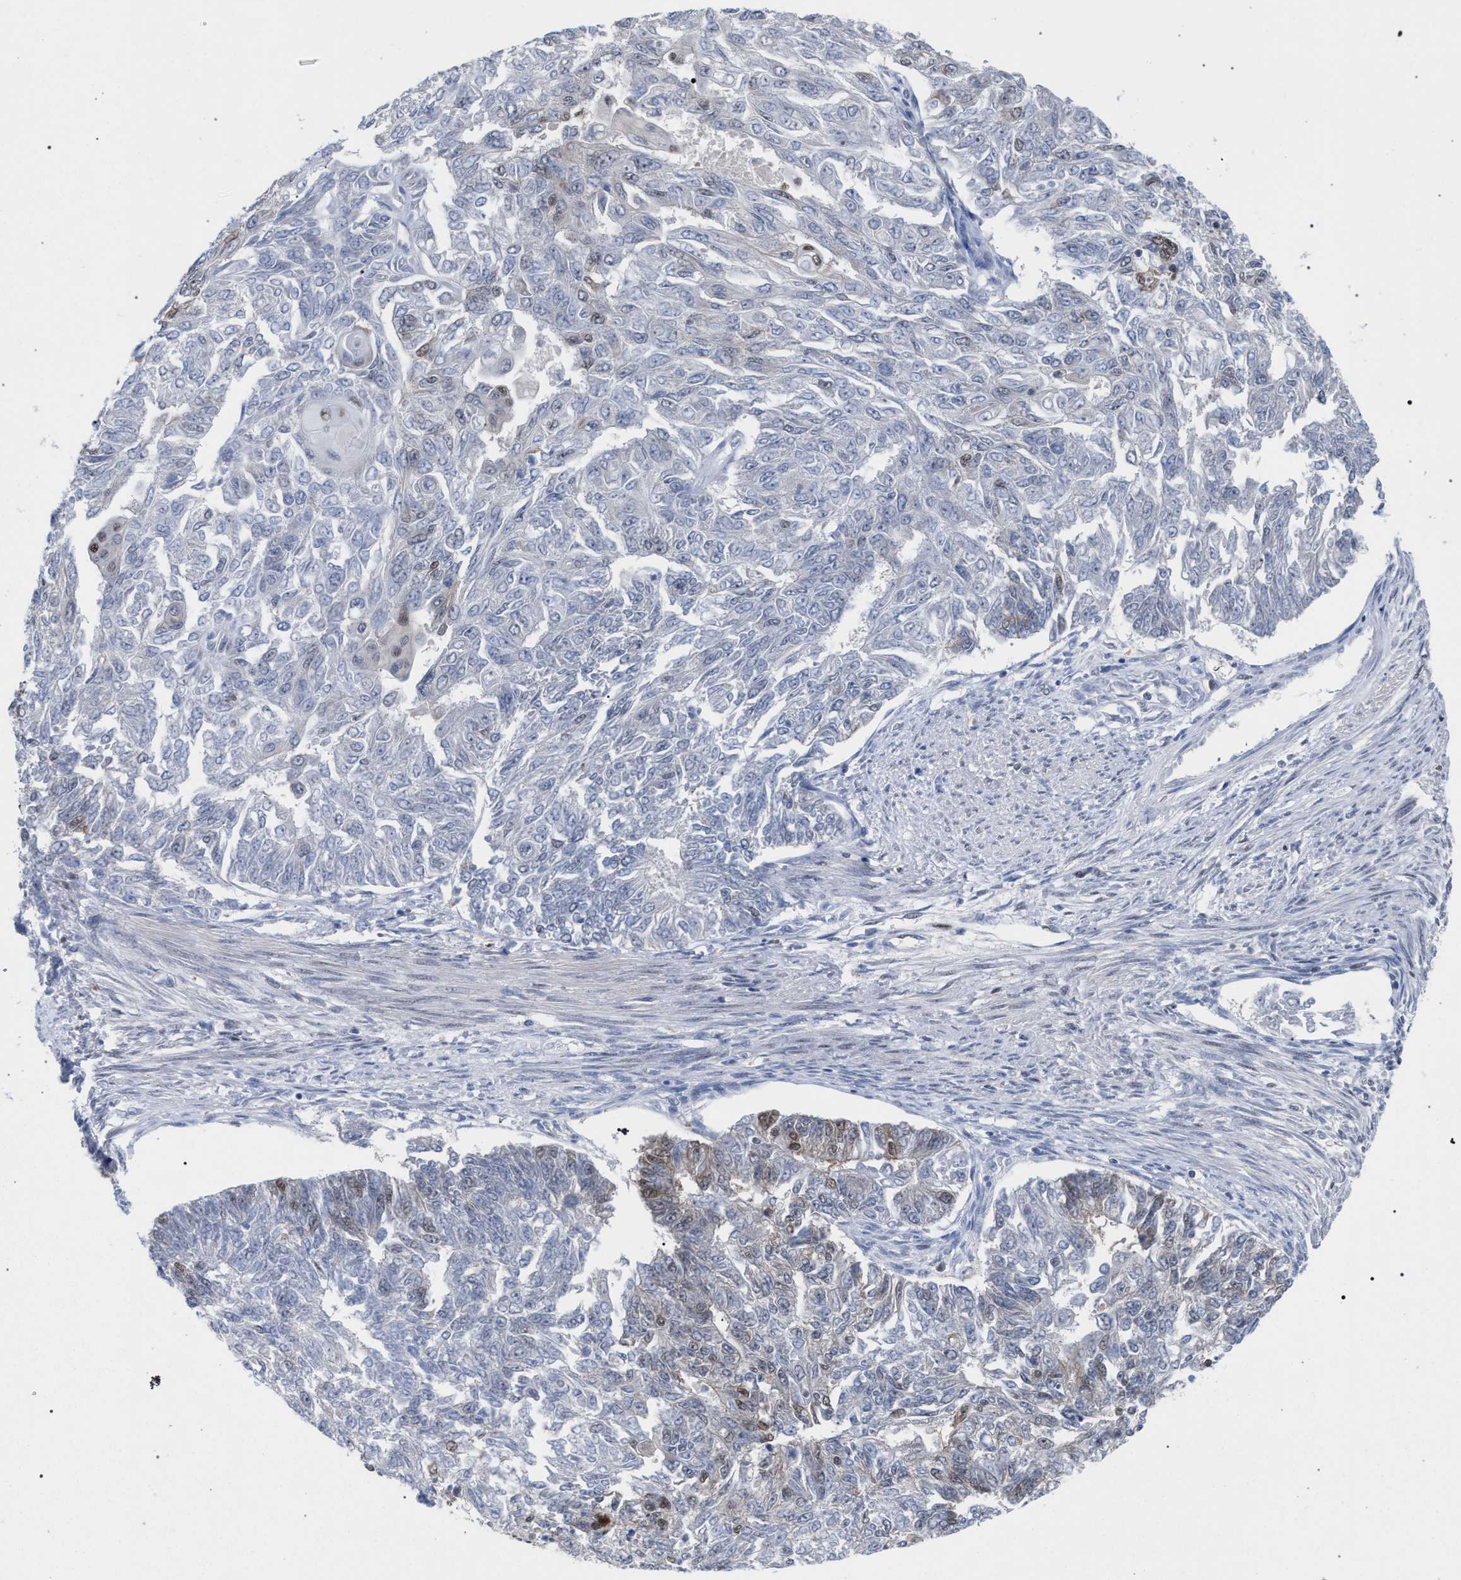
{"staining": {"intensity": "weak", "quantity": "<25%", "location": "nuclear"}, "tissue": "endometrial cancer", "cell_type": "Tumor cells", "image_type": "cancer", "snomed": [{"axis": "morphology", "description": "Adenocarcinoma, NOS"}, {"axis": "topography", "description": "Endometrium"}], "caption": "Endometrial adenocarcinoma stained for a protein using immunohistochemistry (IHC) demonstrates no staining tumor cells.", "gene": "SCAF4", "patient": {"sex": "female", "age": 32}}